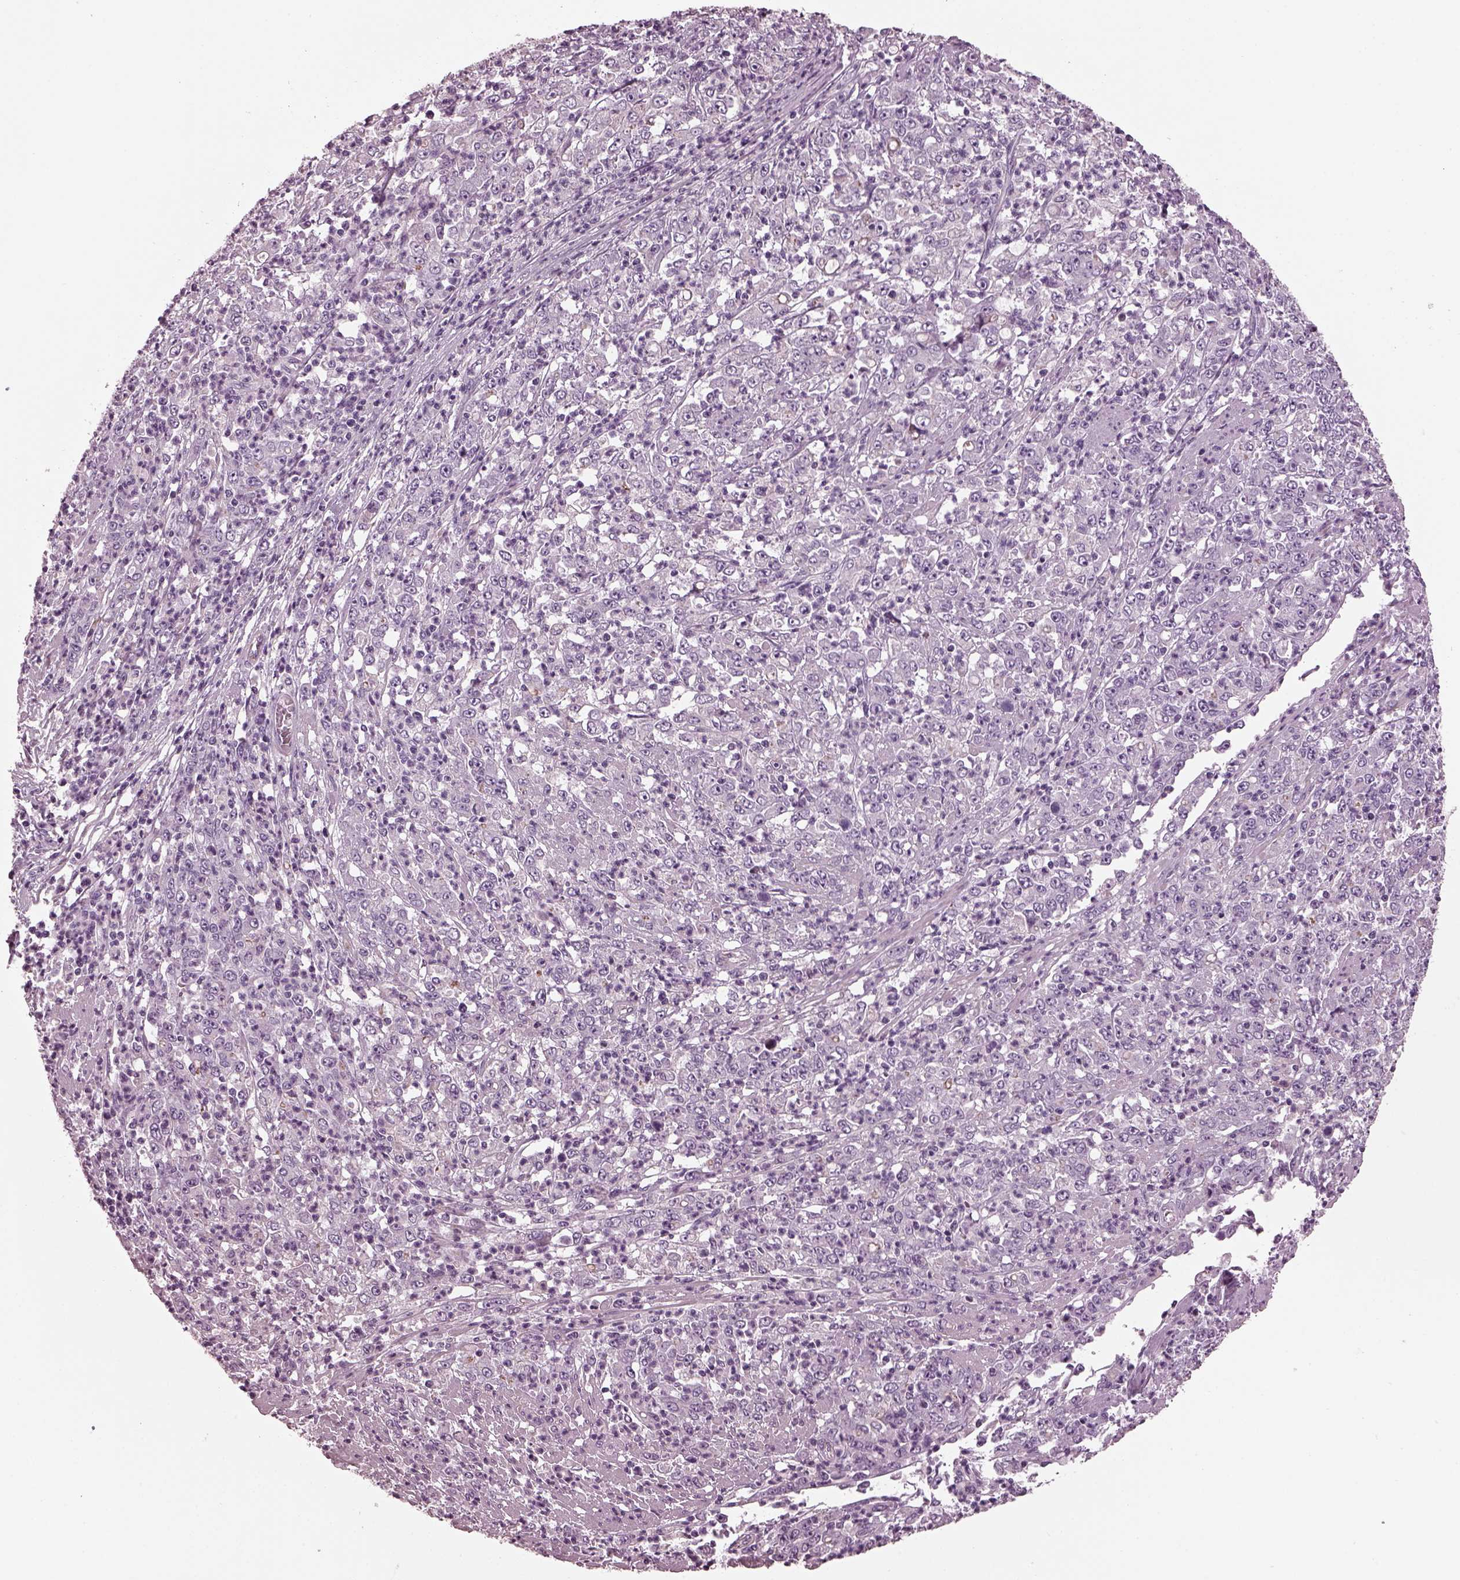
{"staining": {"intensity": "negative", "quantity": "none", "location": "none"}, "tissue": "stomach cancer", "cell_type": "Tumor cells", "image_type": "cancer", "snomed": [{"axis": "morphology", "description": "Adenocarcinoma, NOS"}, {"axis": "topography", "description": "Stomach, lower"}], "caption": "Histopathology image shows no protein staining in tumor cells of stomach cancer tissue. Brightfield microscopy of IHC stained with DAB (3,3'-diaminobenzidine) (brown) and hematoxylin (blue), captured at high magnification.", "gene": "GDF11", "patient": {"sex": "female", "age": 71}}